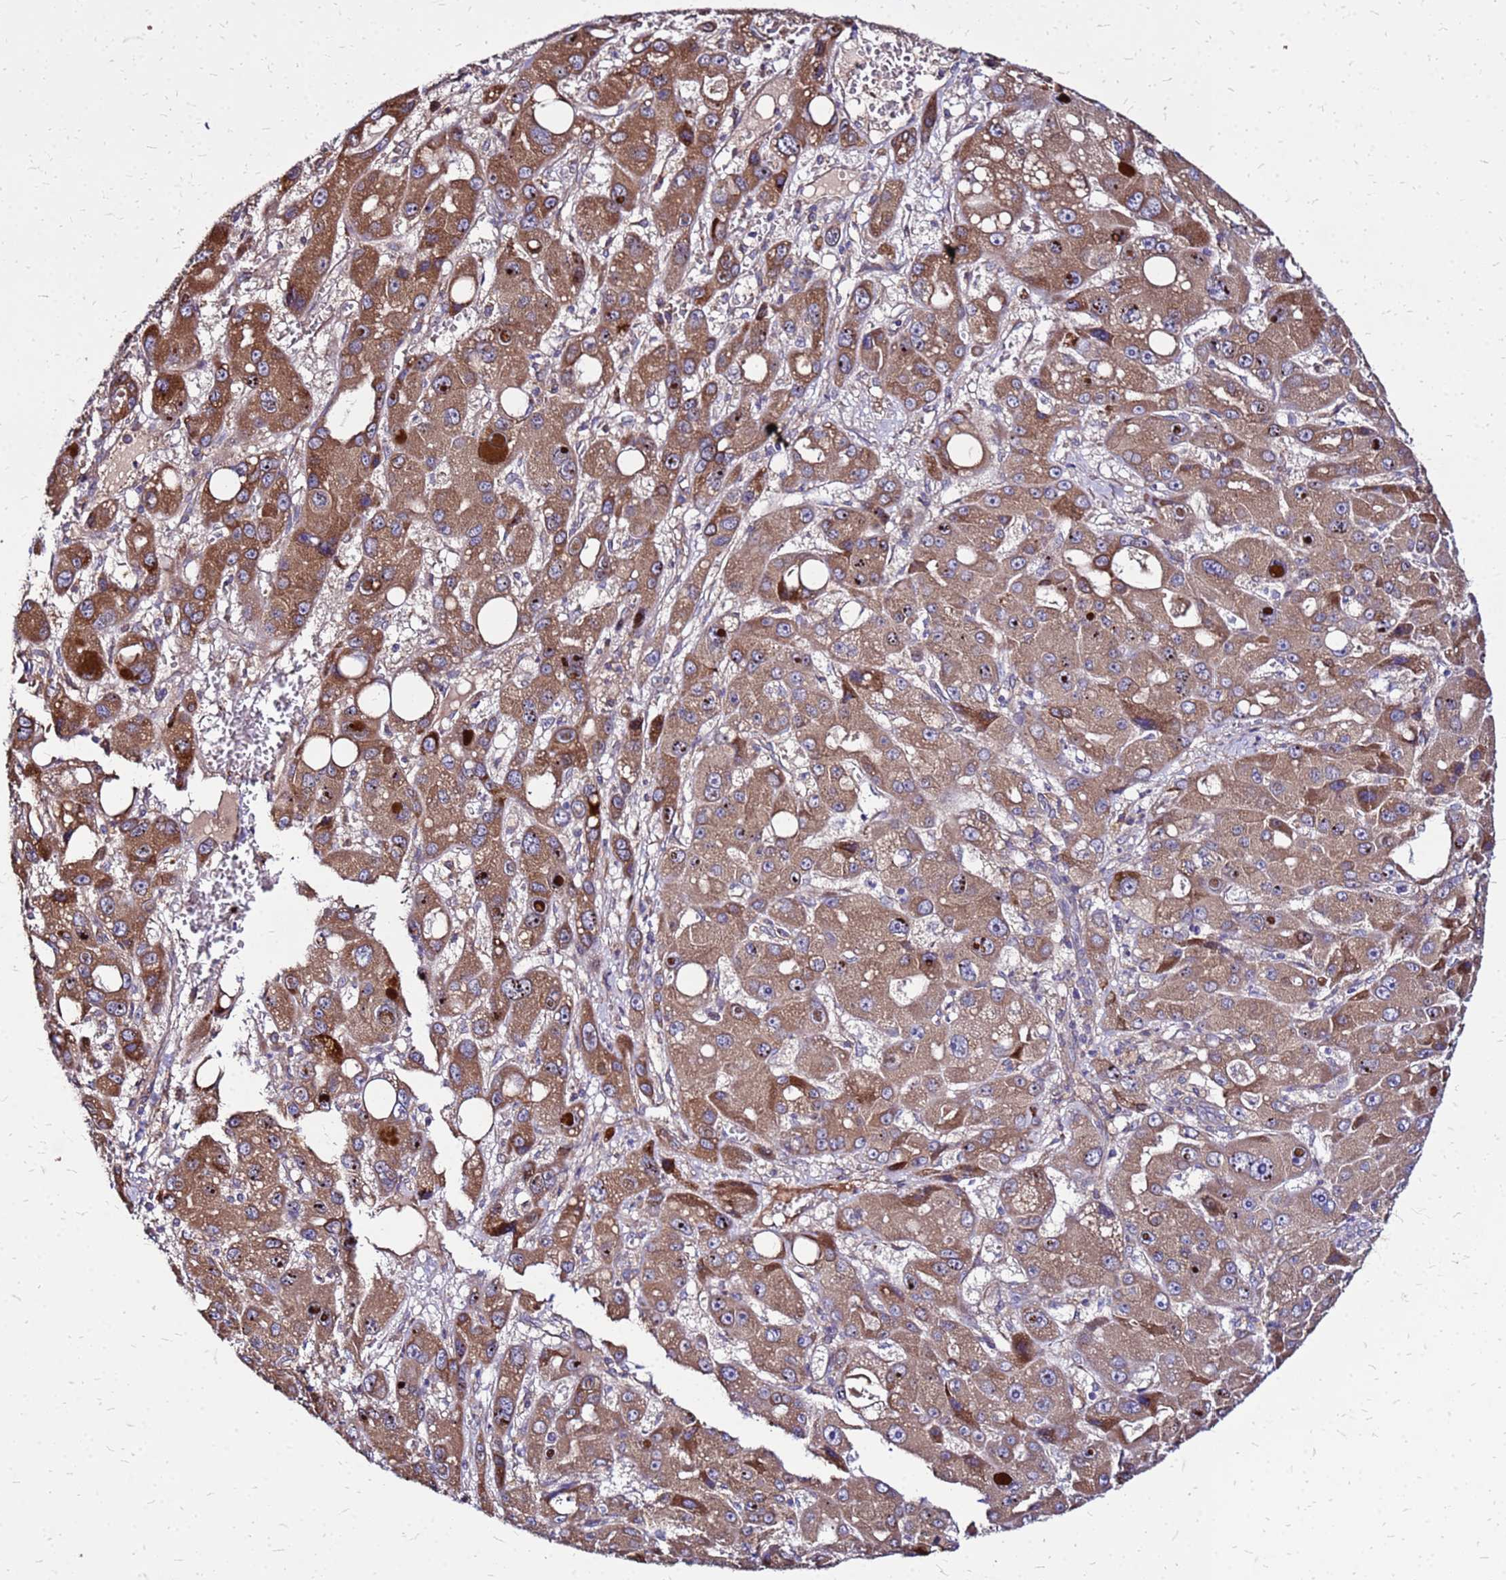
{"staining": {"intensity": "moderate", "quantity": ">75%", "location": "cytoplasmic/membranous,nuclear"}, "tissue": "liver cancer", "cell_type": "Tumor cells", "image_type": "cancer", "snomed": [{"axis": "morphology", "description": "Carcinoma, Hepatocellular, NOS"}, {"axis": "topography", "description": "Liver"}], "caption": "Immunohistochemistry image of neoplastic tissue: liver cancer (hepatocellular carcinoma) stained using IHC shows medium levels of moderate protein expression localized specifically in the cytoplasmic/membranous and nuclear of tumor cells, appearing as a cytoplasmic/membranous and nuclear brown color.", "gene": "VMO1", "patient": {"sex": "male", "age": 55}}